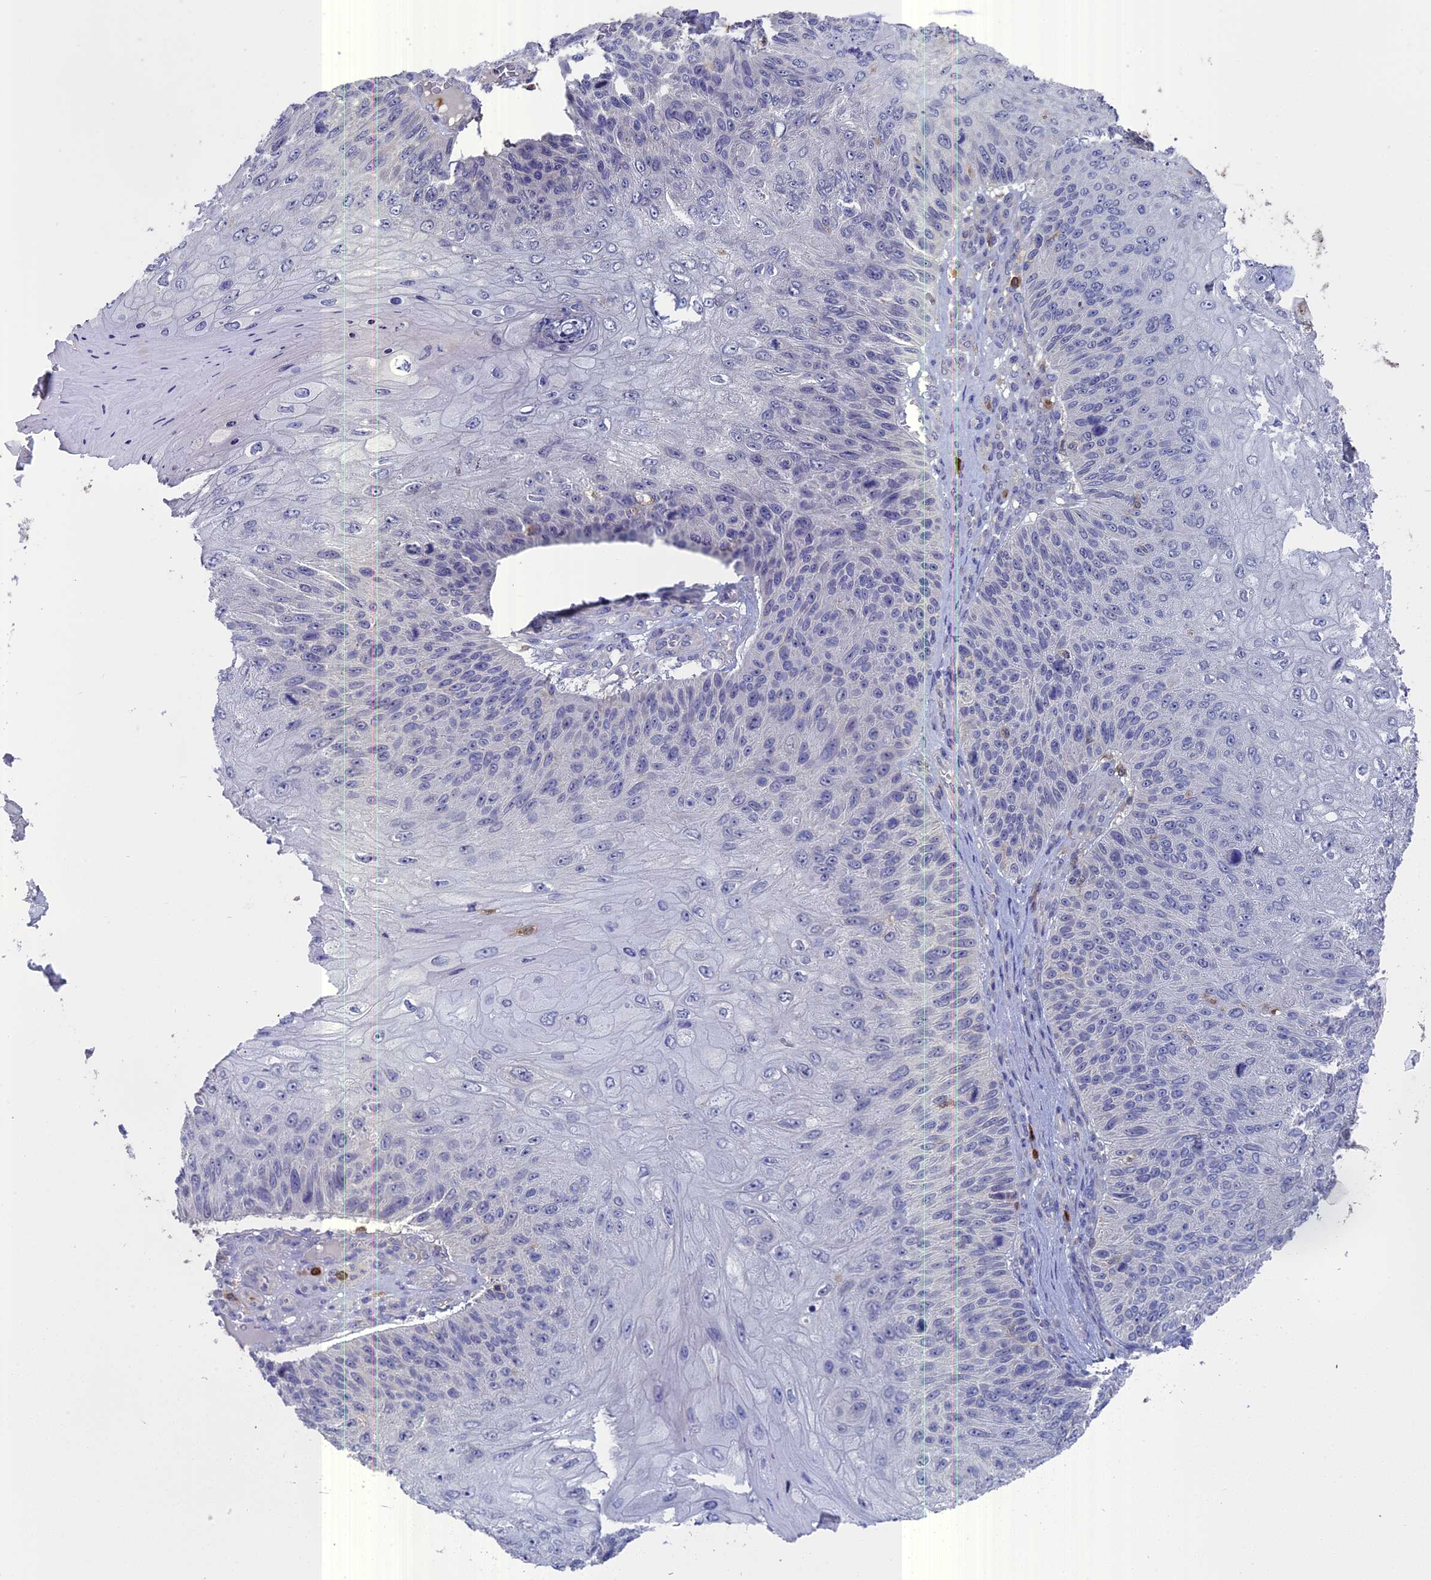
{"staining": {"intensity": "negative", "quantity": "none", "location": "none"}, "tissue": "skin cancer", "cell_type": "Tumor cells", "image_type": "cancer", "snomed": [{"axis": "morphology", "description": "Squamous cell carcinoma, NOS"}, {"axis": "topography", "description": "Skin"}], "caption": "IHC photomicrograph of squamous cell carcinoma (skin) stained for a protein (brown), which demonstrates no staining in tumor cells. (Stains: DAB (3,3'-diaminobenzidine) immunohistochemistry with hematoxylin counter stain, Microscopy: brightfield microscopy at high magnification).", "gene": "NCF4", "patient": {"sex": "female", "age": 88}}